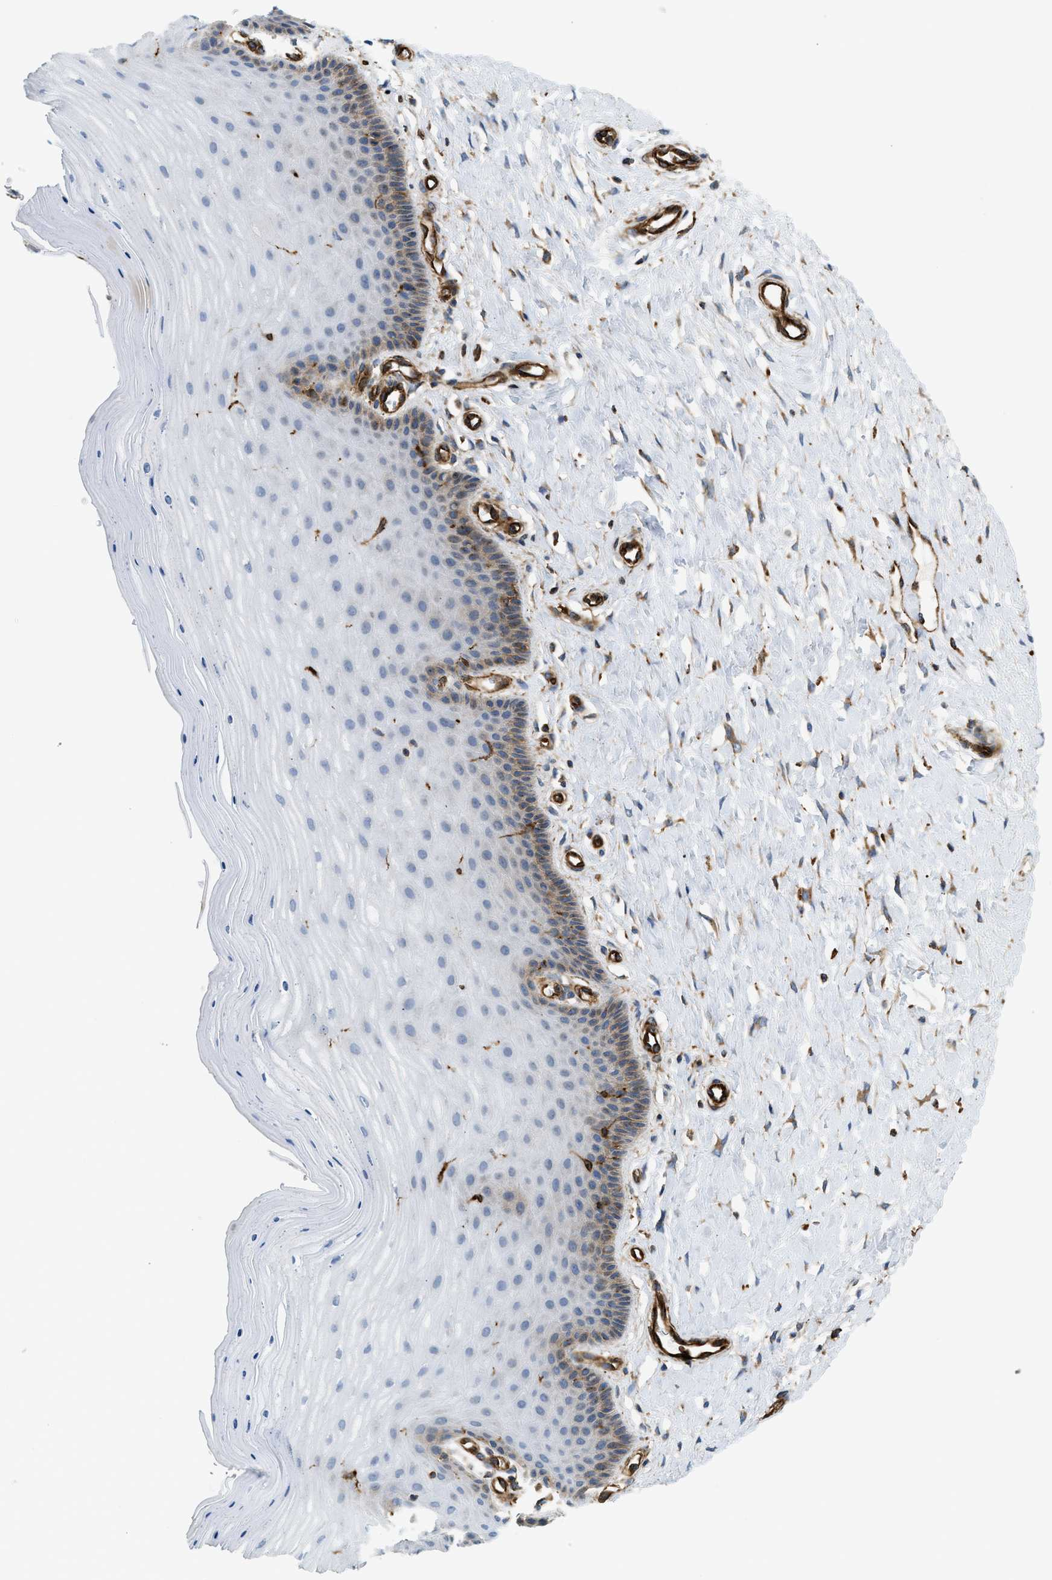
{"staining": {"intensity": "strong", "quantity": ">75%", "location": "cytoplasmic/membranous"}, "tissue": "cervix", "cell_type": "Glandular cells", "image_type": "normal", "snomed": [{"axis": "morphology", "description": "Normal tissue, NOS"}, {"axis": "topography", "description": "Cervix"}], "caption": "An immunohistochemistry image of unremarkable tissue is shown. Protein staining in brown labels strong cytoplasmic/membranous positivity in cervix within glandular cells.", "gene": "HIP1", "patient": {"sex": "female", "age": 55}}